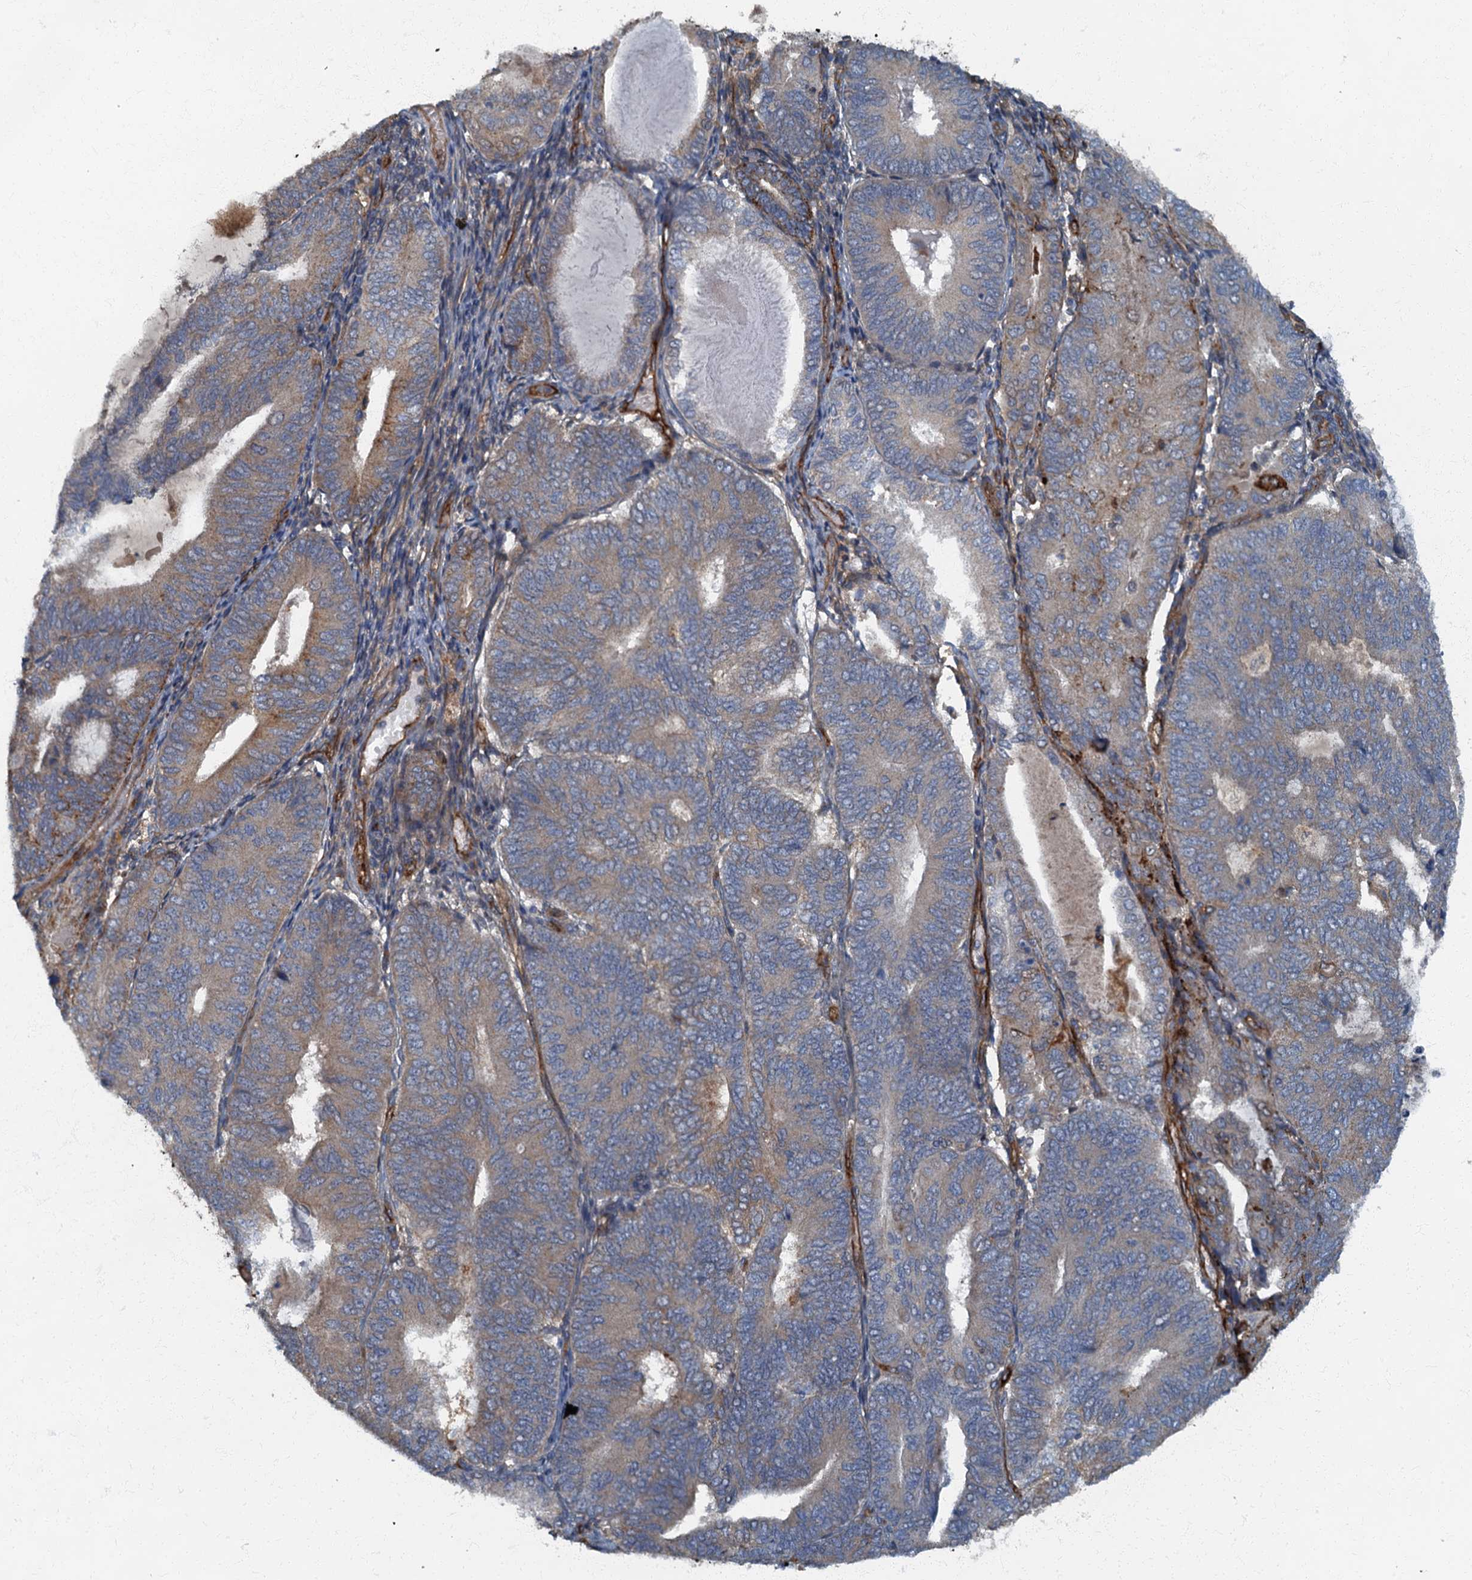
{"staining": {"intensity": "weak", "quantity": "25%-75%", "location": "cytoplasmic/membranous"}, "tissue": "endometrial cancer", "cell_type": "Tumor cells", "image_type": "cancer", "snomed": [{"axis": "morphology", "description": "Adenocarcinoma, NOS"}, {"axis": "topography", "description": "Endometrium"}], "caption": "An immunohistochemistry (IHC) micrograph of tumor tissue is shown. Protein staining in brown highlights weak cytoplasmic/membranous positivity in endometrial cancer (adenocarcinoma) within tumor cells.", "gene": "ARL11", "patient": {"sex": "female", "age": 81}}